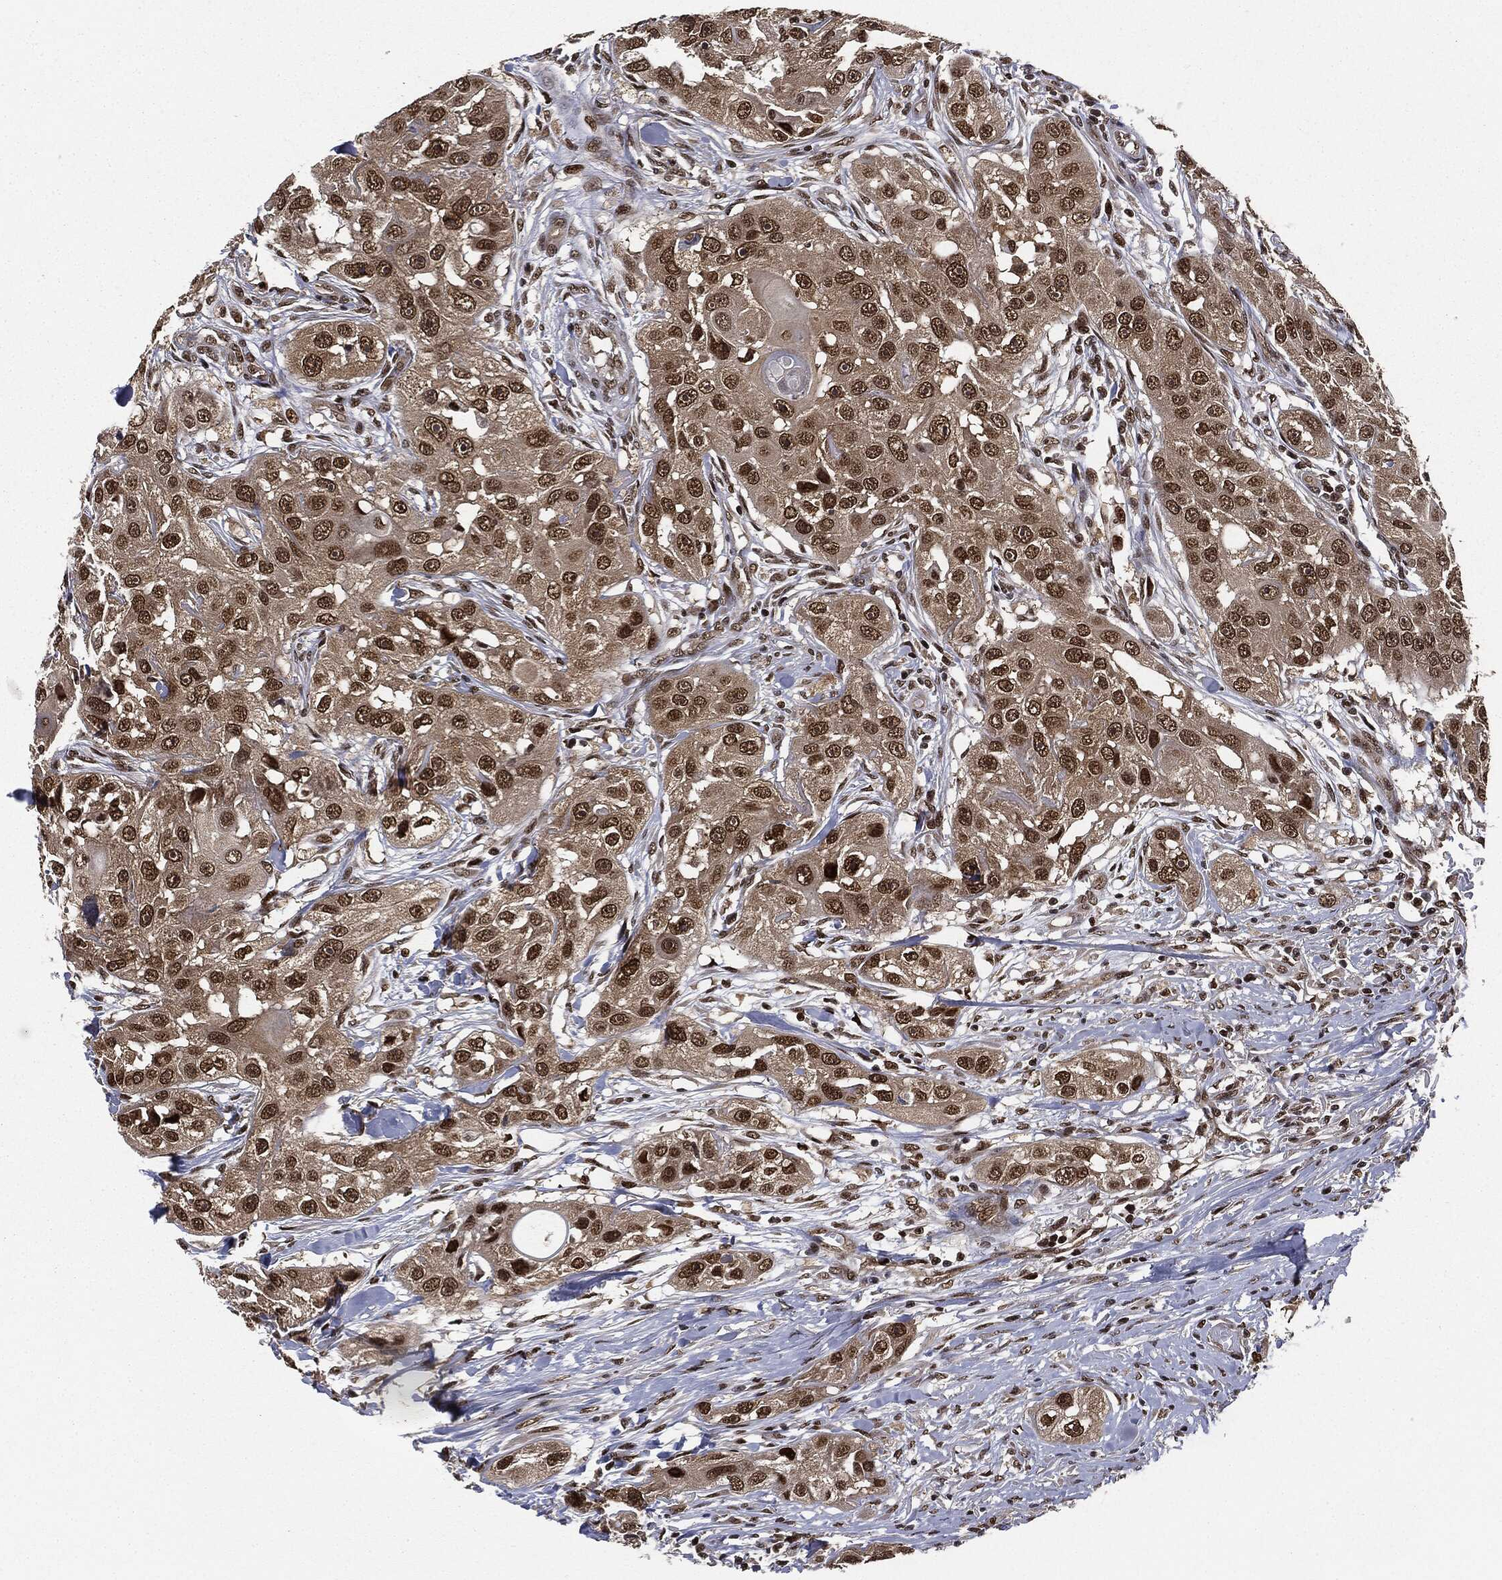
{"staining": {"intensity": "strong", "quantity": ">75%", "location": "nuclear"}, "tissue": "head and neck cancer", "cell_type": "Tumor cells", "image_type": "cancer", "snomed": [{"axis": "morphology", "description": "Squamous cell carcinoma, NOS"}, {"axis": "topography", "description": "Head-Neck"}], "caption": "Head and neck cancer (squamous cell carcinoma) stained with a protein marker exhibits strong staining in tumor cells.", "gene": "TBC1D22A", "patient": {"sex": "male", "age": 51}}